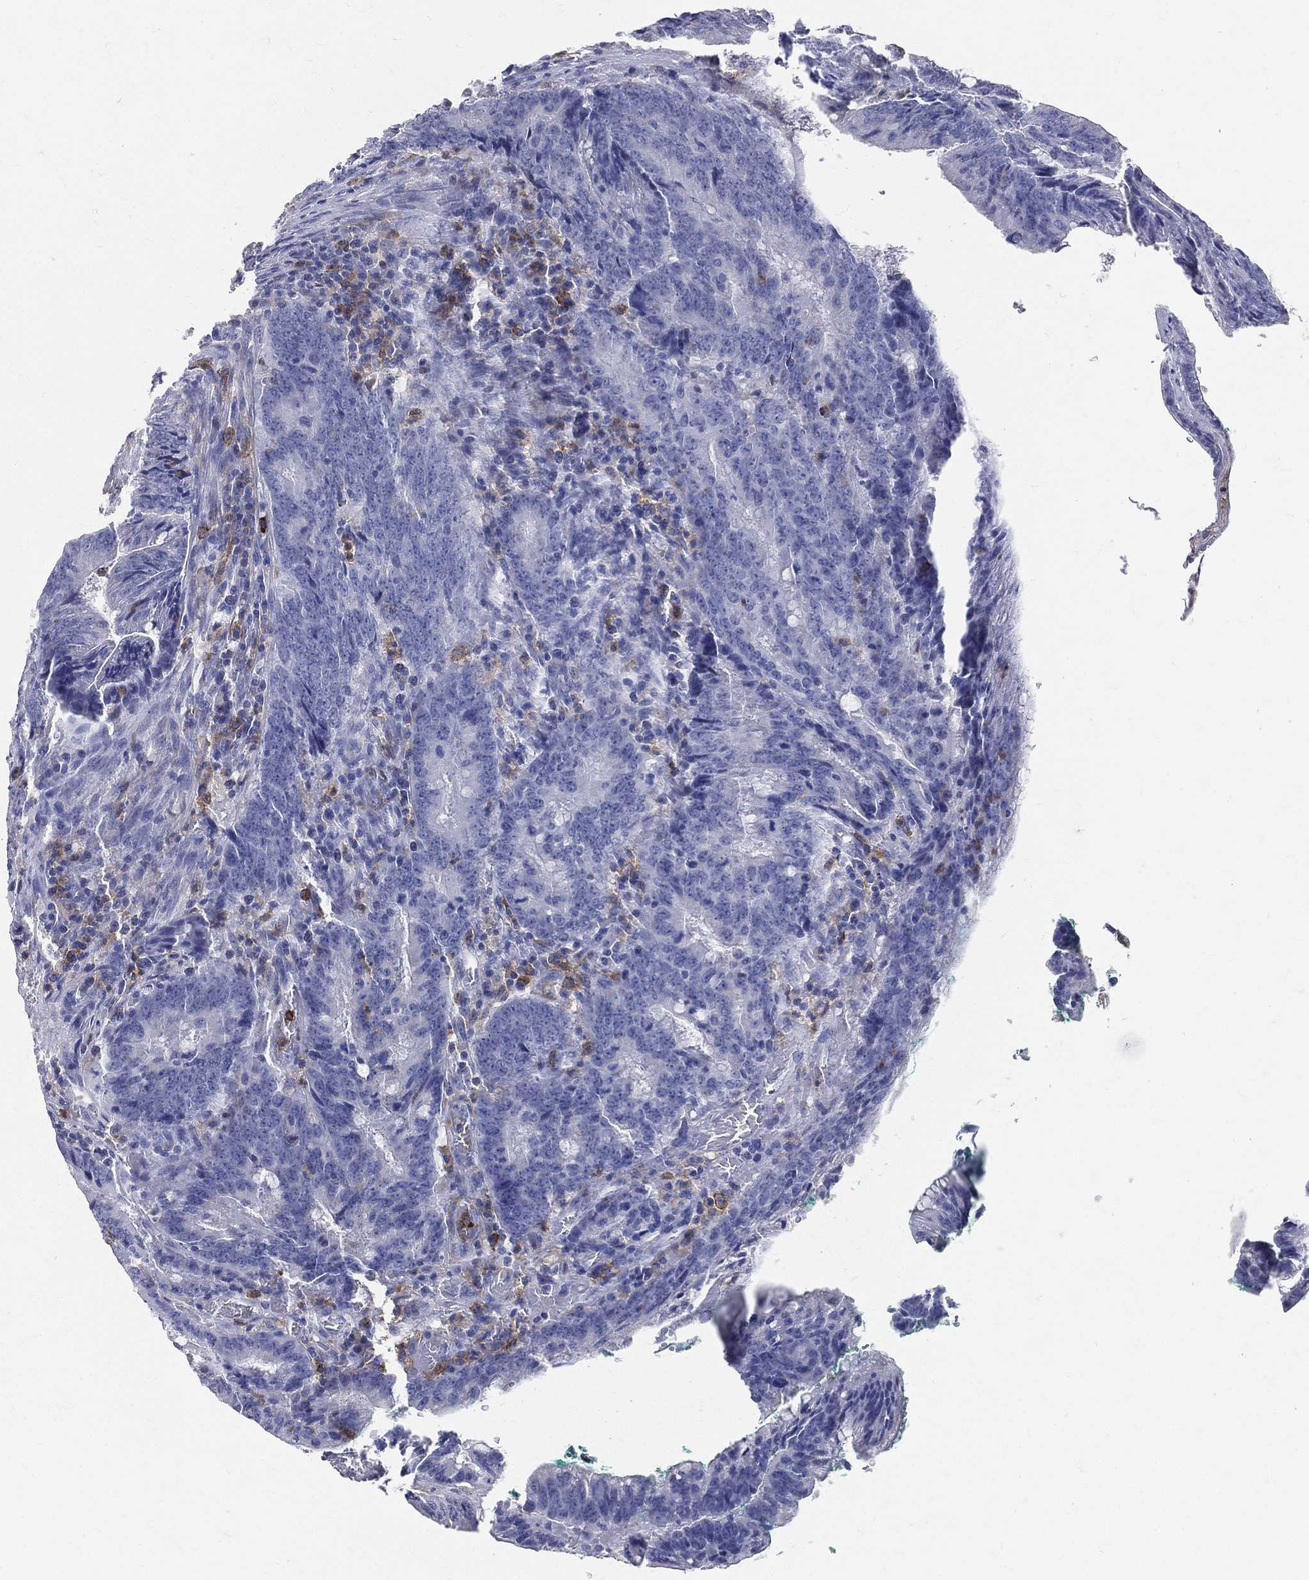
{"staining": {"intensity": "negative", "quantity": "none", "location": "none"}, "tissue": "colorectal cancer", "cell_type": "Tumor cells", "image_type": "cancer", "snomed": [{"axis": "morphology", "description": "Adenocarcinoma, NOS"}, {"axis": "topography", "description": "Colon"}], "caption": "Immunohistochemical staining of human colorectal cancer displays no significant staining in tumor cells.", "gene": "CD33", "patient": {"sex": "female", "age": 87}}